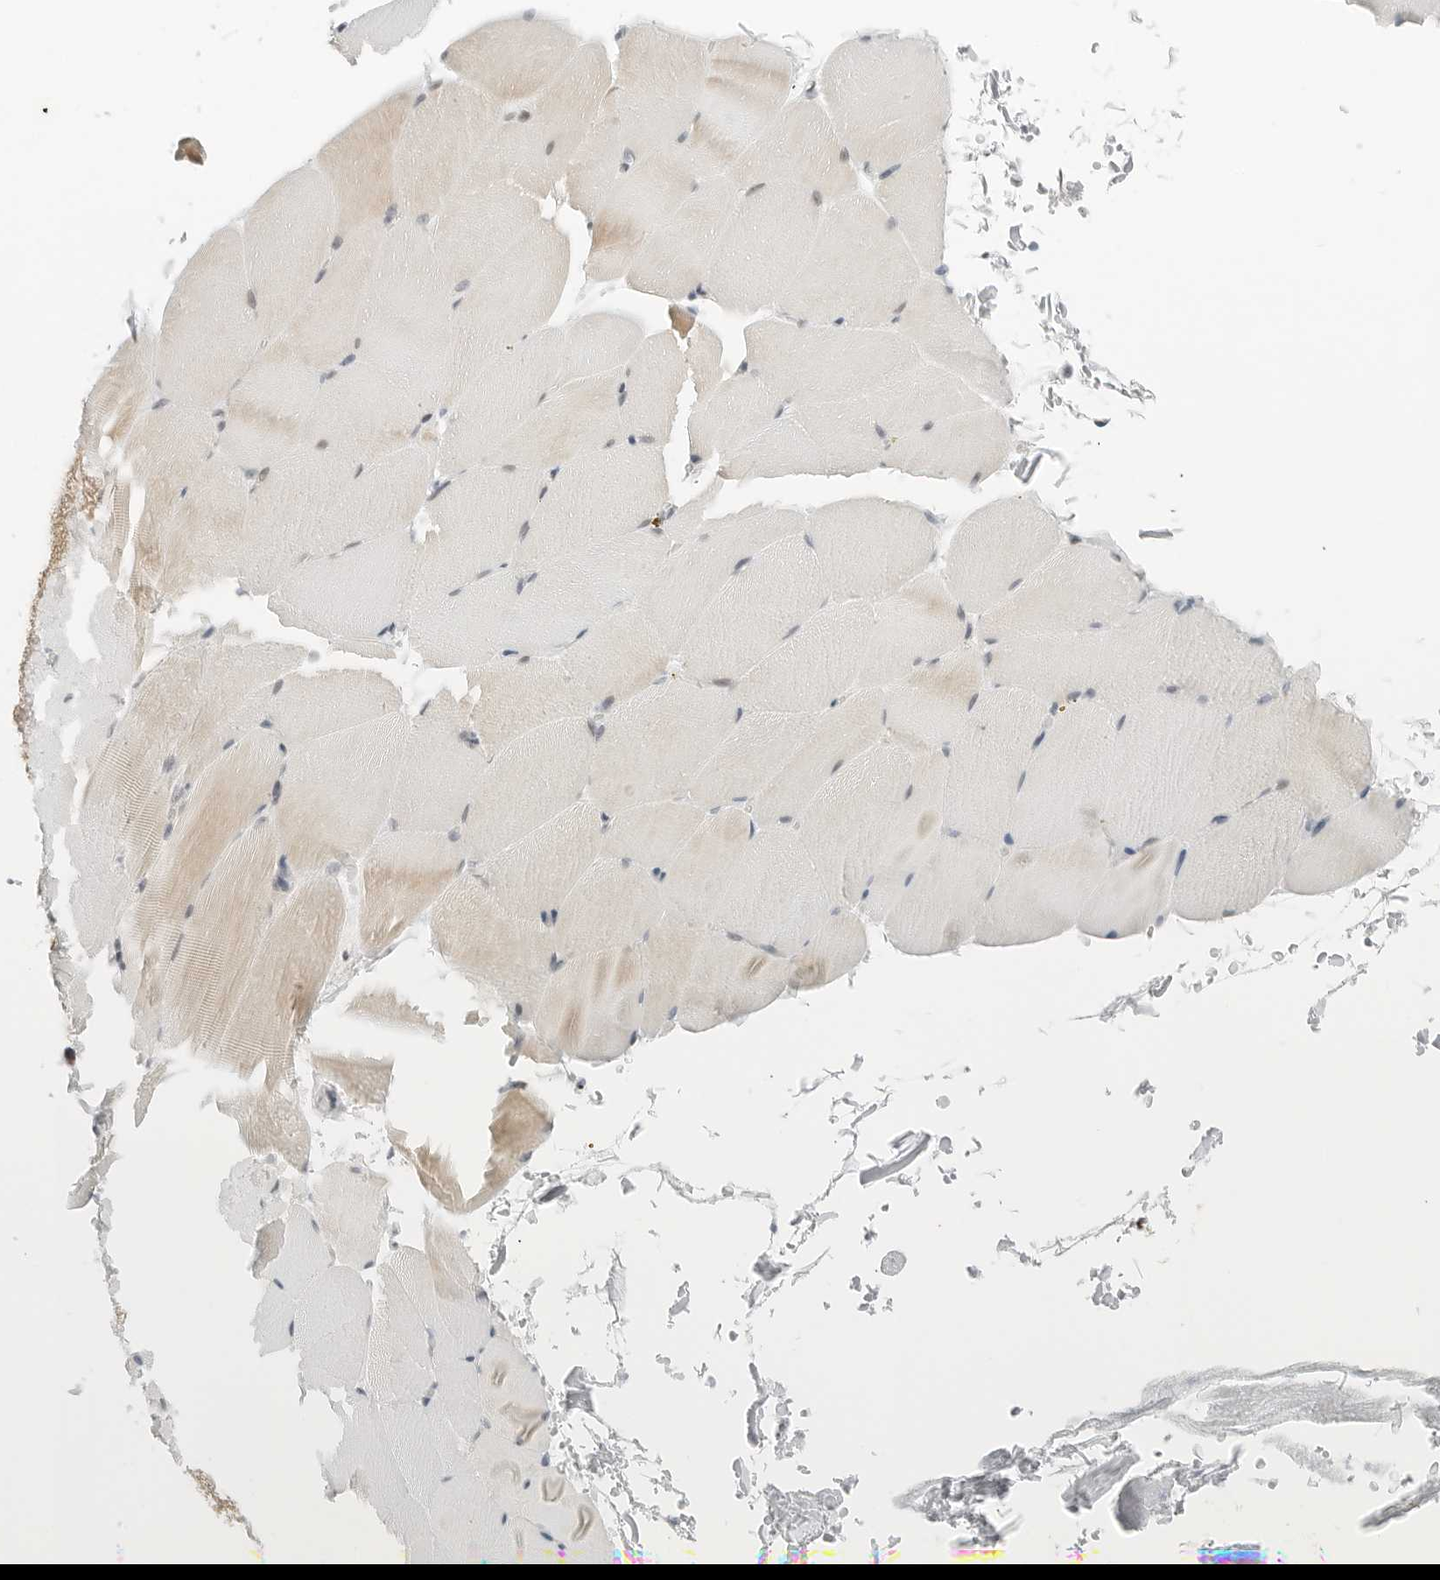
{"staining": {"intensity": "negative", "quantity": "none", "location": "none"}, "tissue": "skeletal muscle", "cell_type": "Myocytes", "image_type": "normal", "snomed": [{"axis": "morphology", "description": "Normal tissue, NOS"}, {"axis": "topography", "description": "Skeletal muscle"}, {"axis": "topography", "description": "Parathyroid gland"}], "caption": "DAB (3,3'-diaminobenzidine) immunohistochemical staining of normal human skeletal muscle demonstrates no significant positivity in myocytes. The staining is performed using DAB brown chromogen with nuclei counter-stained in using hematoxylin.", "gene": "NTMT2", "patient": {"sex": "female", "age": 37}}